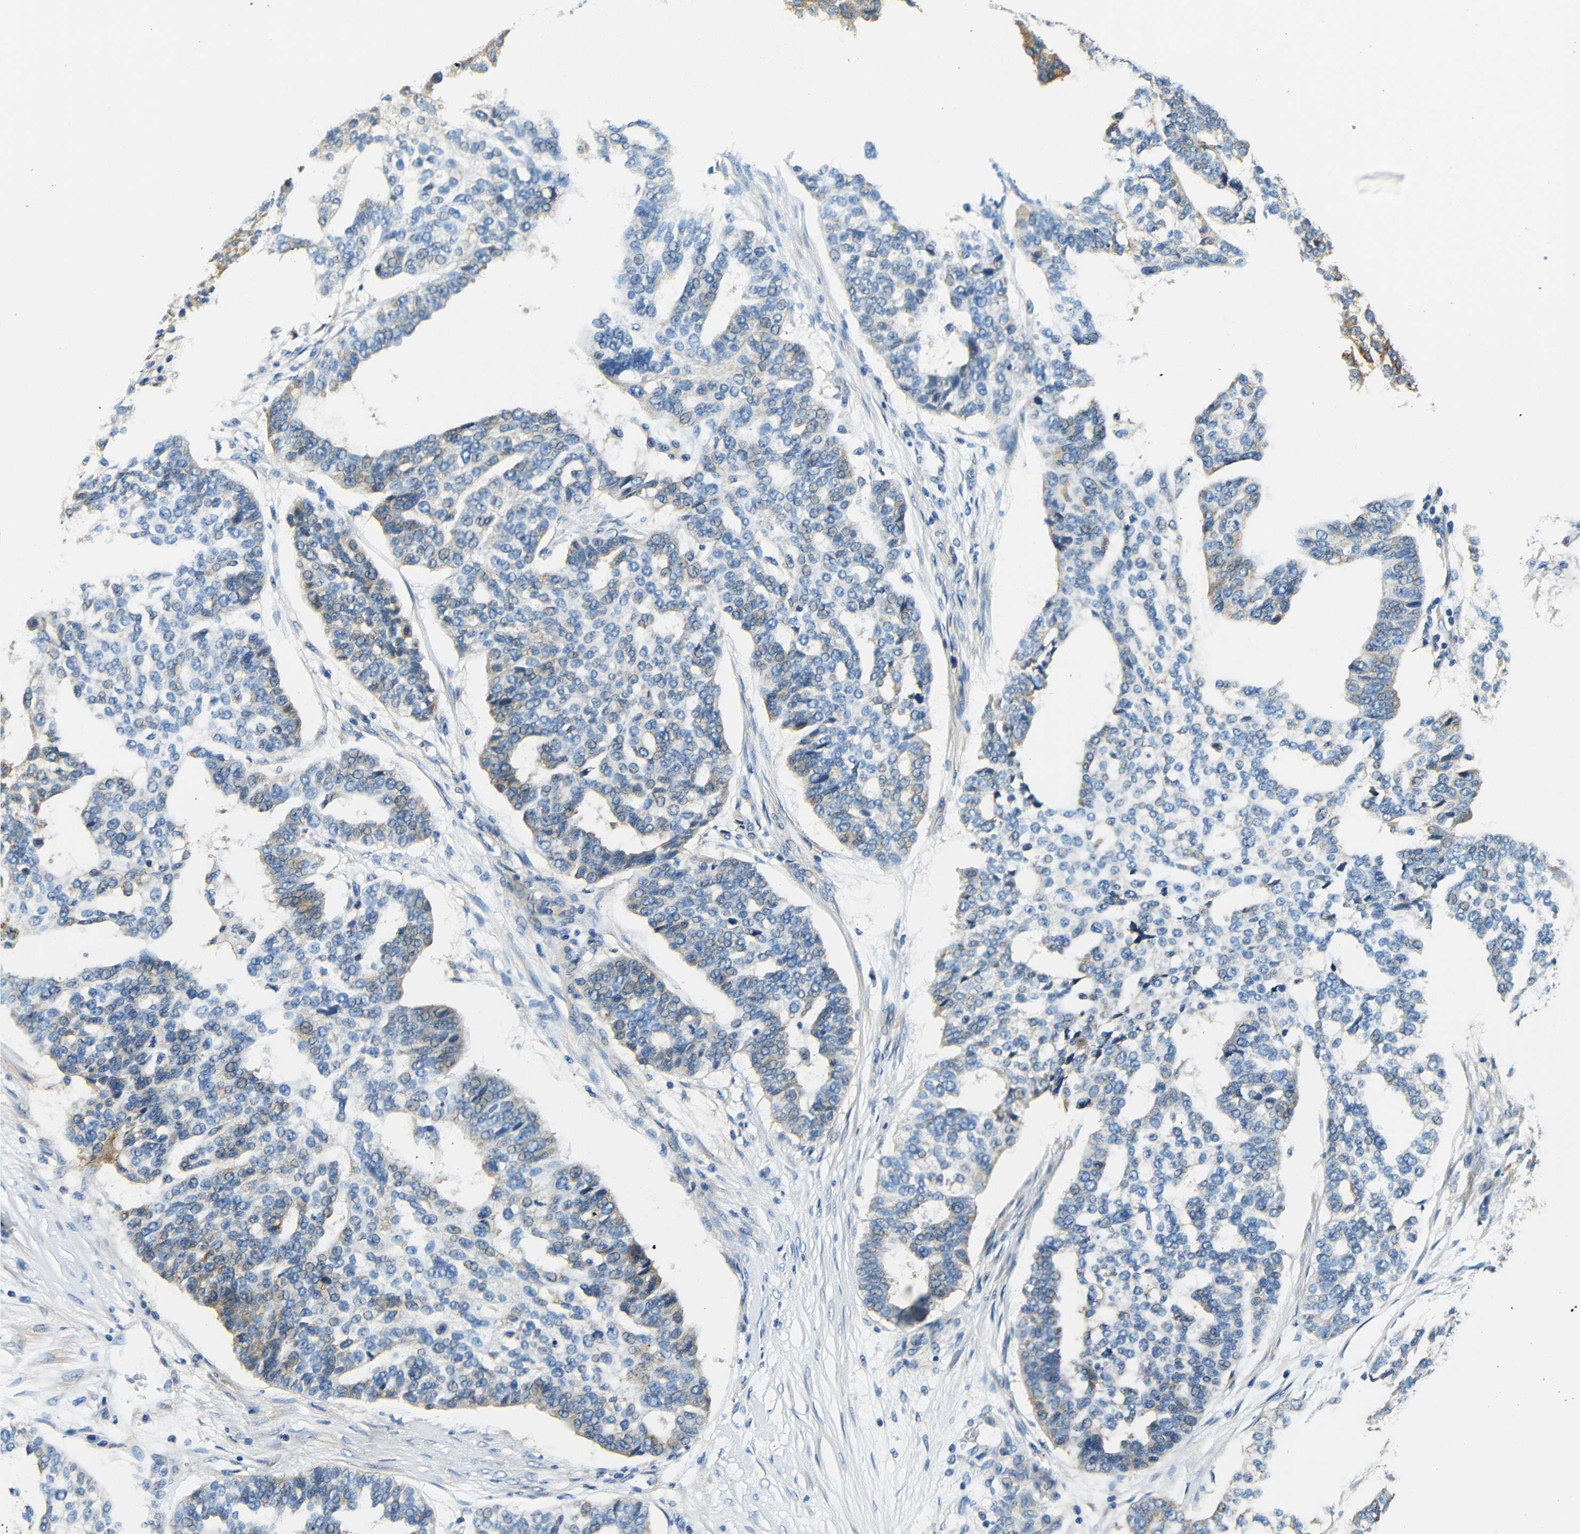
{"staining": {"intensity": "moderate", "quantity": "<25%", "location": "cytoplasmic/membranous"}, "tissue": "ovarian cancer", "cell_type": "Tumor cells", "image_type": "cancer", "snomed": [{"axis": "morphology", "description": "Cystadenocarcinoma, serous, NOS"}, {"axis": "topography", "description": "Ovary"}], "caption": "Protein positivity by IHC displays moderate cytoplasmic/membranous expression in approximately <25% of tumor cells in serous cystadenocarcinoma (ovarian).", "gene": "USO1", "patient": {"sex": "female", "age": 59}}